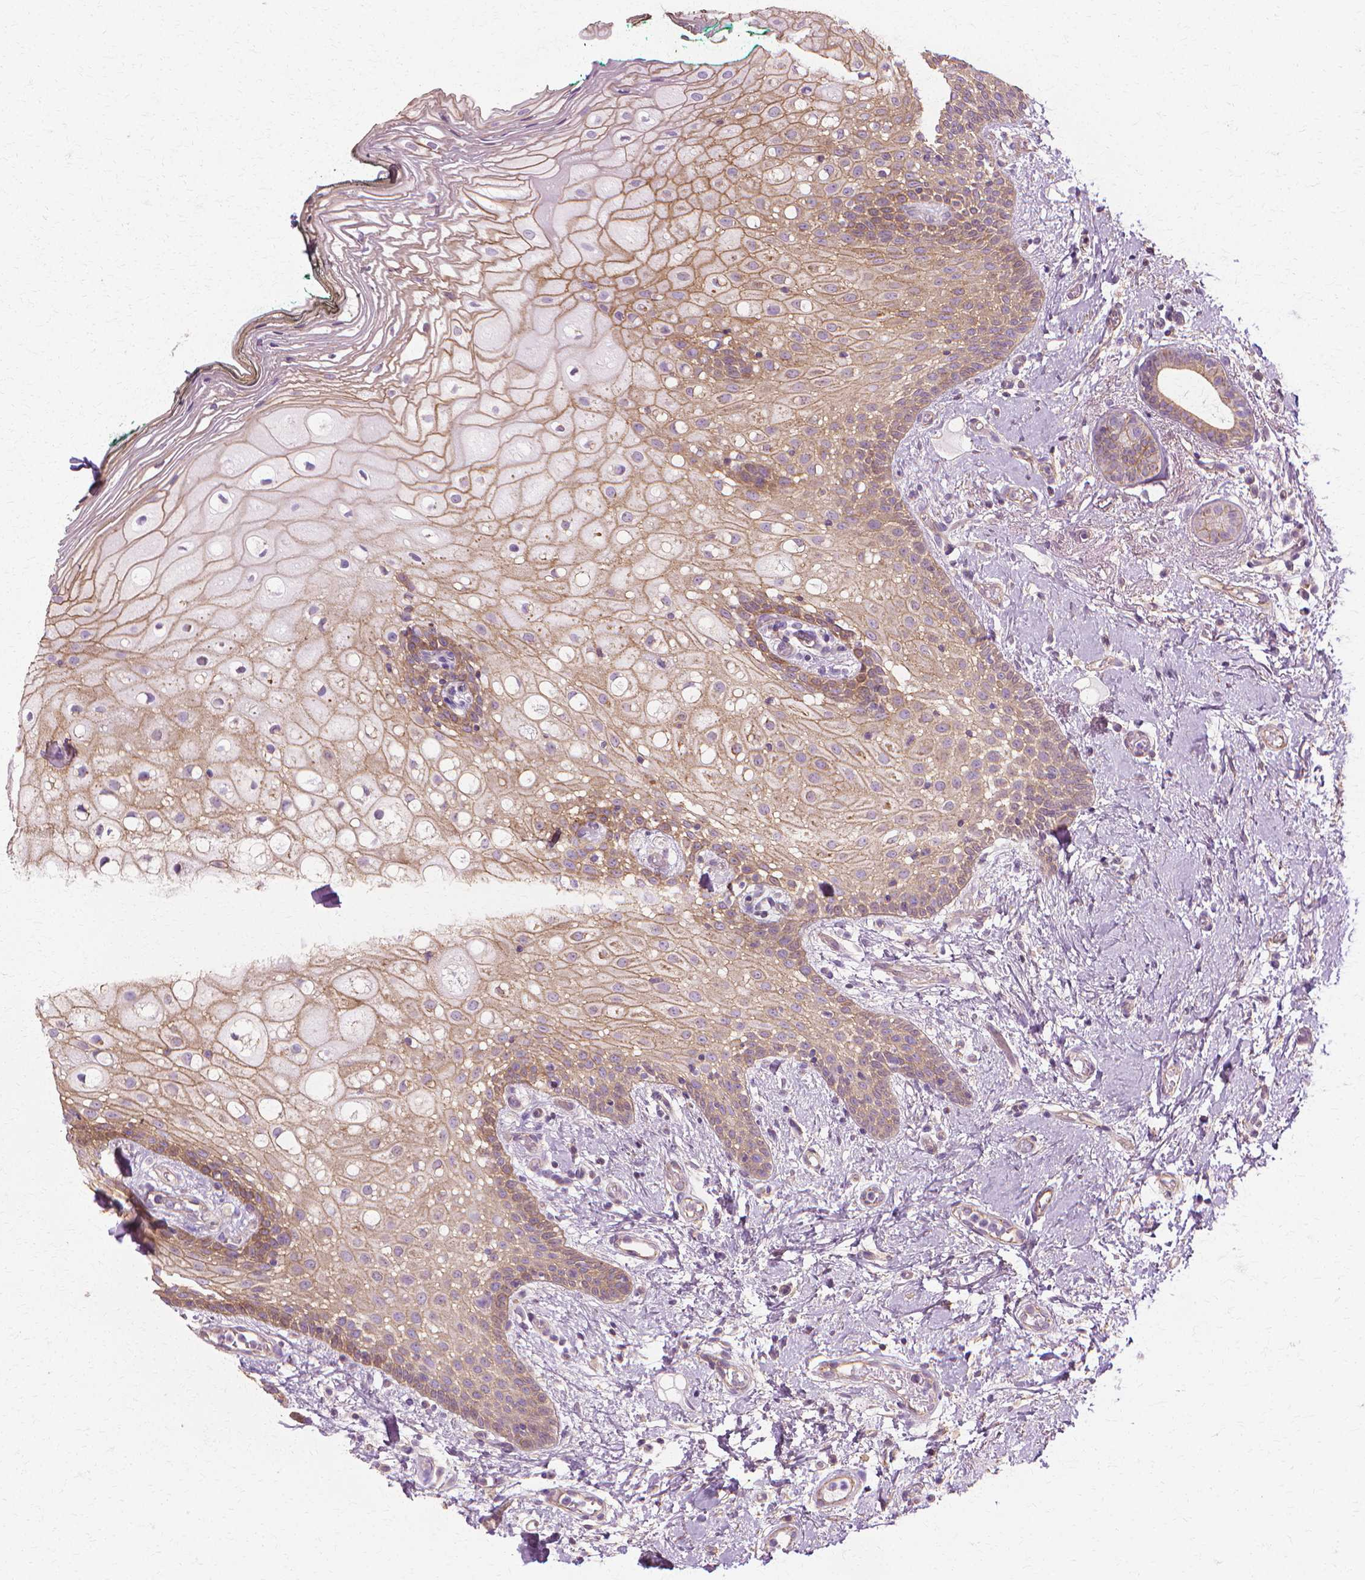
{"staining": {"intensity": "weak", "quantity": ">75%", "location": "cytoplasmic/membranous"}, "tissue": "oral mucosa", "cell_type": "Squamous epithelial cells", "image_type": "normal", "snomed": [{"axis": "morphology", "description": "Normal tissue, NOS"}, {"axis": "topography", "description": "Oral tissue"}], "caption": "Squamous epithelial cells exhibit low levels of weak cytoplasmic/membranous staining in about >75% of cells in unremarkable human oral mucosa.", "gene": "CFAP157", "patient": {"sex": "female", "age": 83}}